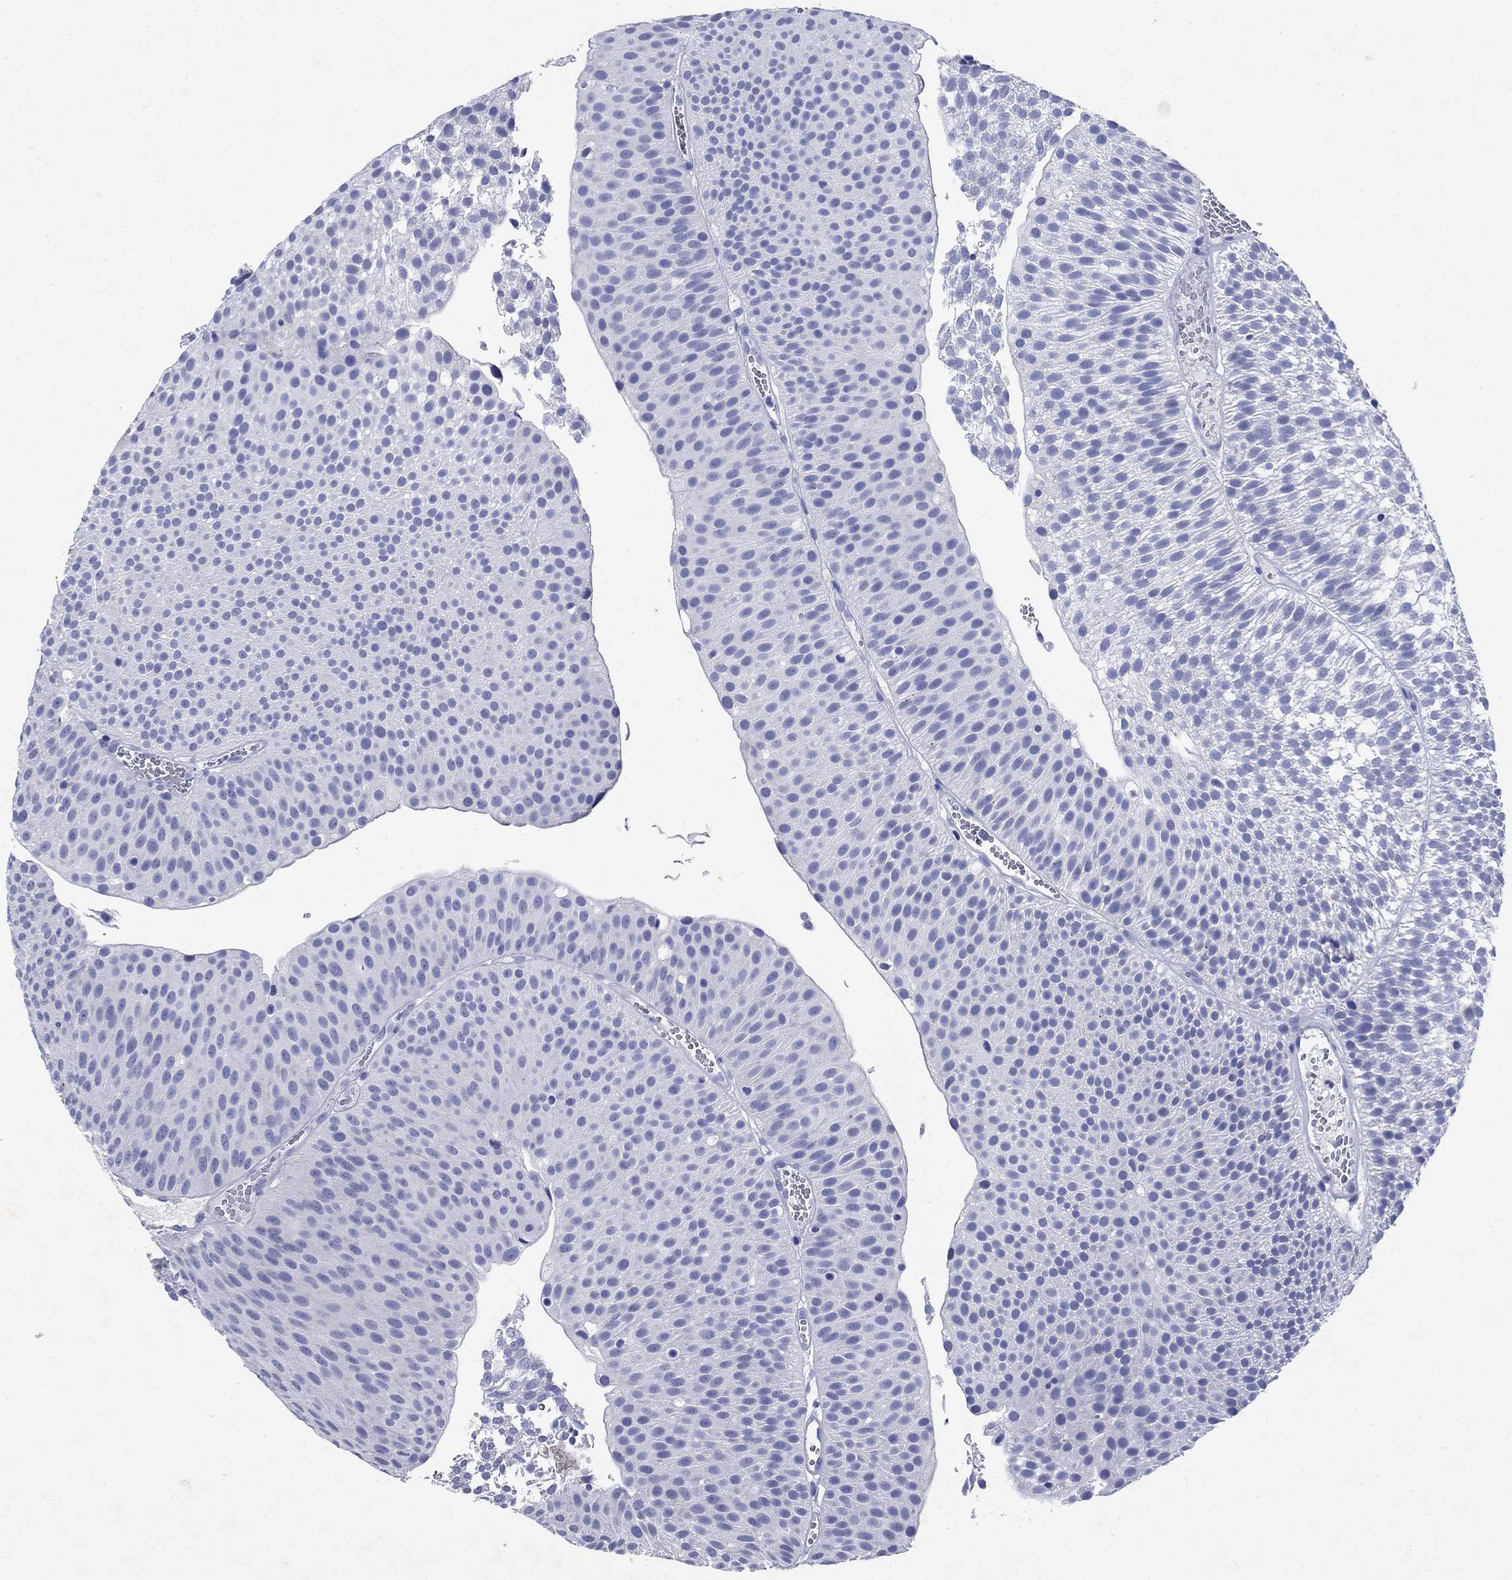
{"staining": {"intensity": "negative", "quantity": "none", "location": "none"}, "tissue": "urothelial cancer", "cell_type": "Tumor cells", "image_type": "cancer", "snomed": [{"axis": "morphology", "description": "Urothelial carcinoma, Low grade"}, {"axis": "topography", "description": "Urinary bladder"}], "caption": "Immunohistochemistry photomicrograph of urothelial carcinoma (low-grade) stained for a protein (brown), which shows no staining in tumor cells. (Brightfield microscopy of DAB (3,3'-diaminobenzidine) IHC at high magnification).", "gene": "CD1A", "patient": {"sex": "male", "age": 65}}